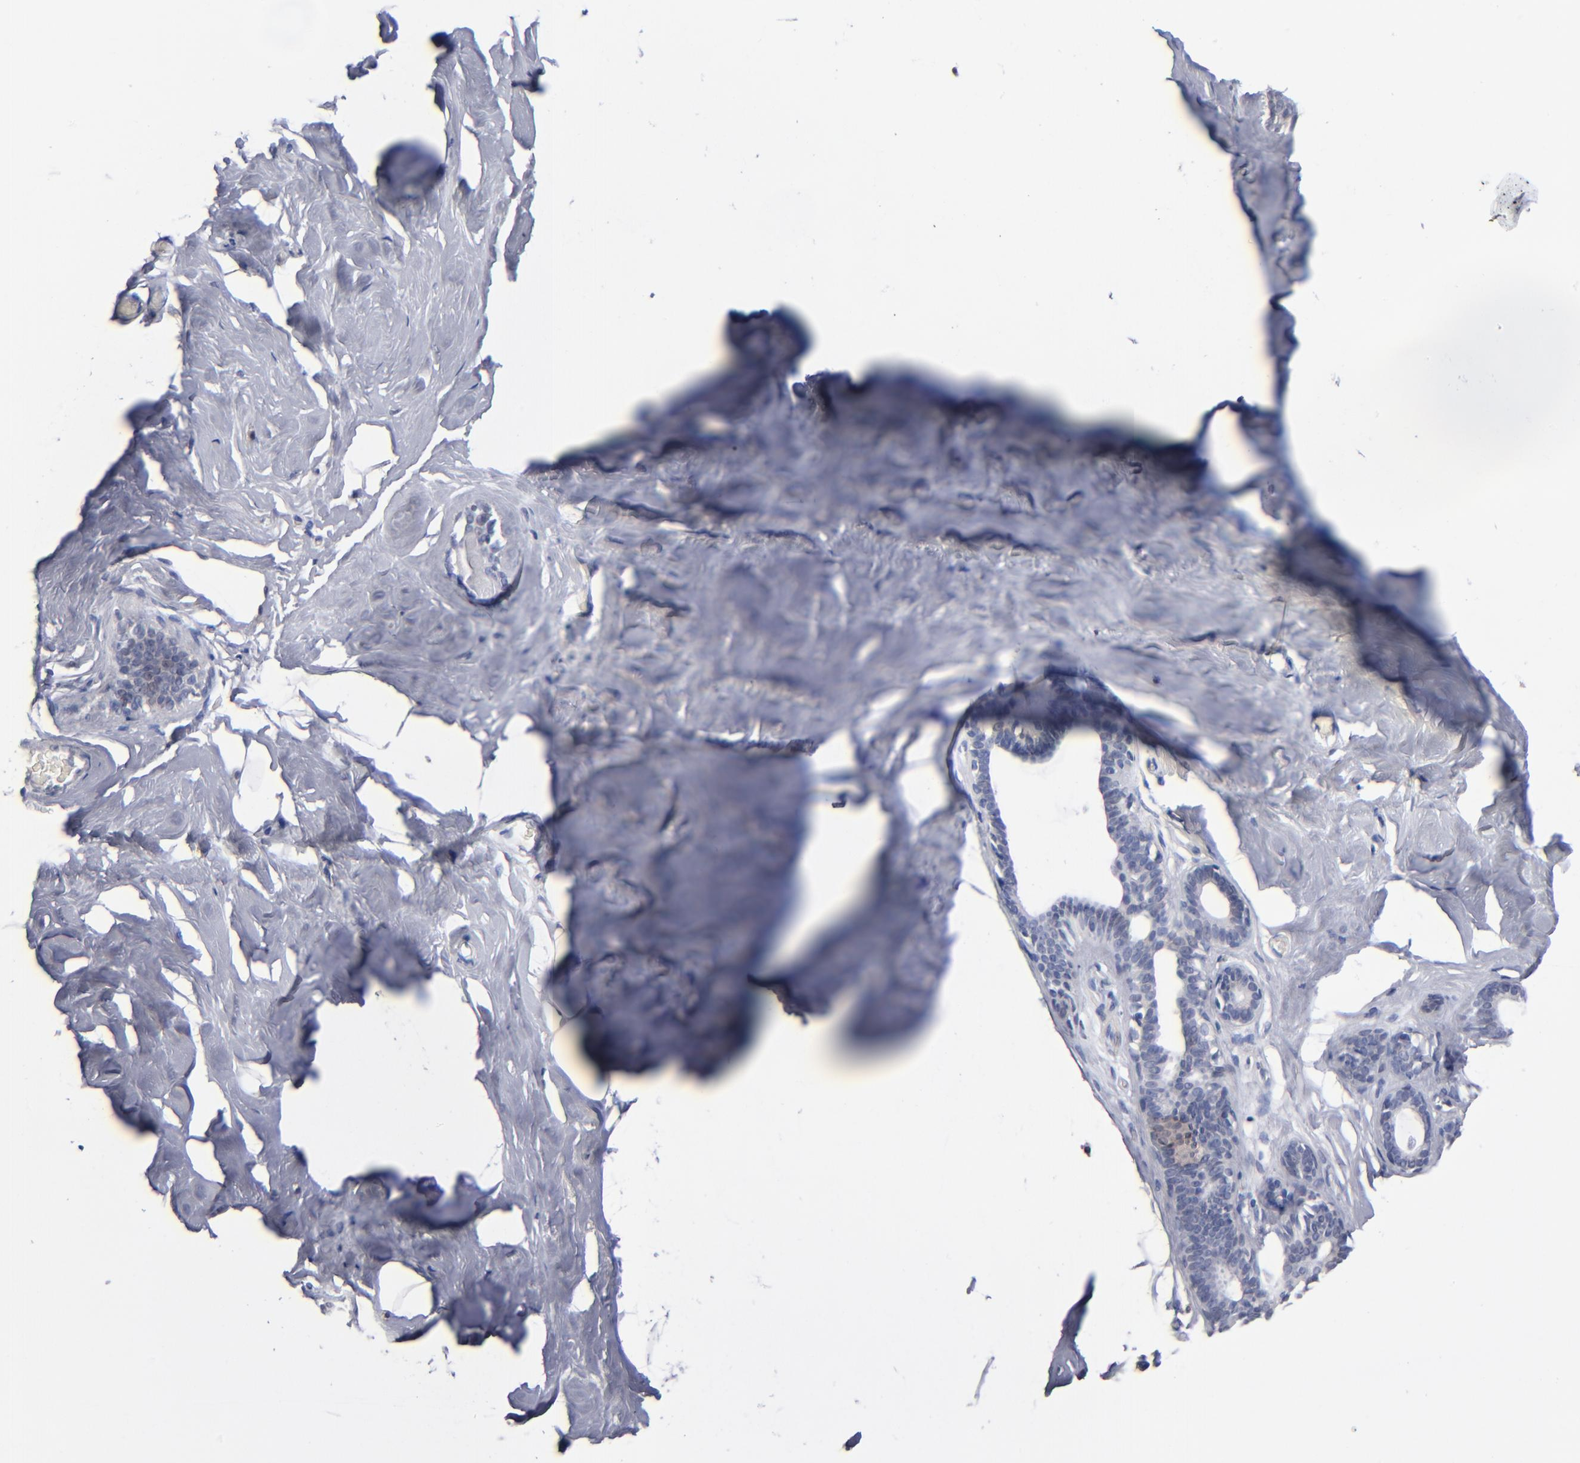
{"staining": {"intensity": "negative", "quantity": "none", "location": "none"}, "tissue": "breast", "cell_type": "Glandular cells", "image_type": "normal", "snomed": [{"axis": "morphology", "description": "Normal tissue, NOS"}, {"axis": "topography", "description": "Breast"}], "caption": "High power microscopy histopathology image of an immunohistochemistry (IHC) histopathology image of unremarkable breast, revealing no significant positivity in glandular cells.", "gene": "RPH3A", "patient": {"sex": "female", "age": 75}}